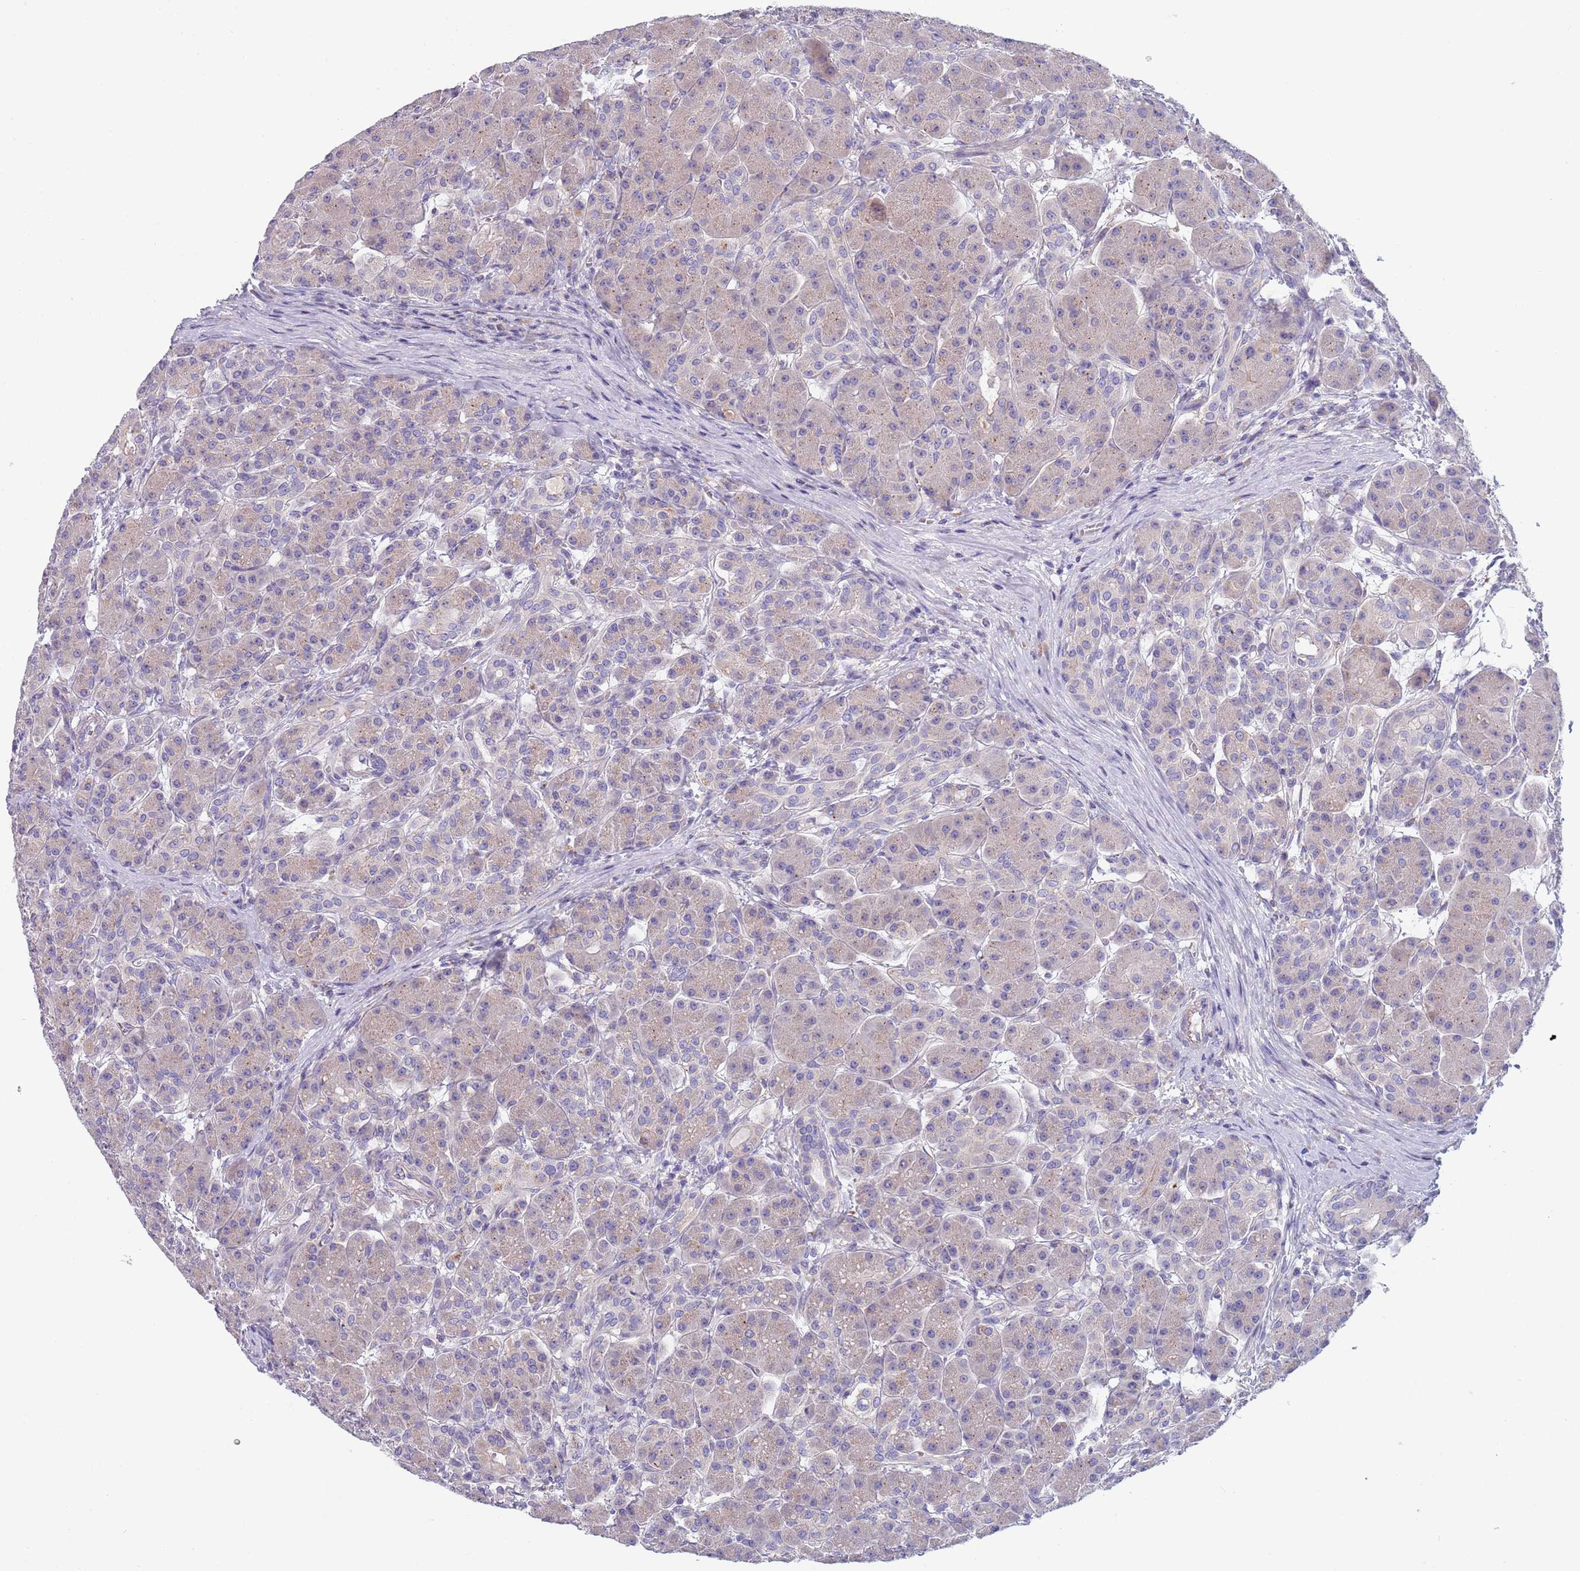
{"staining": {"intensity": "weak", "quantity": "25%-75%", "location": "cytoplasmic/membranous"}, "tissue": "pancreas", "cell_type": "Exocrine glandular cells", "image_type": "normal", "snomed": [{"axis": "morphology", "description": "Normal tissue, NOS"}, {"axis": "topography", "description": "Pancreas"}], "caption": "Immunohistochemical staining of normal pancreas exhibits weak cytoplasmic/membranous protein positivity in about 25%-75% of exocrine glandular cells.", "gene": "MAN1C1", "patient": {"sex": "male", "age": 63}}